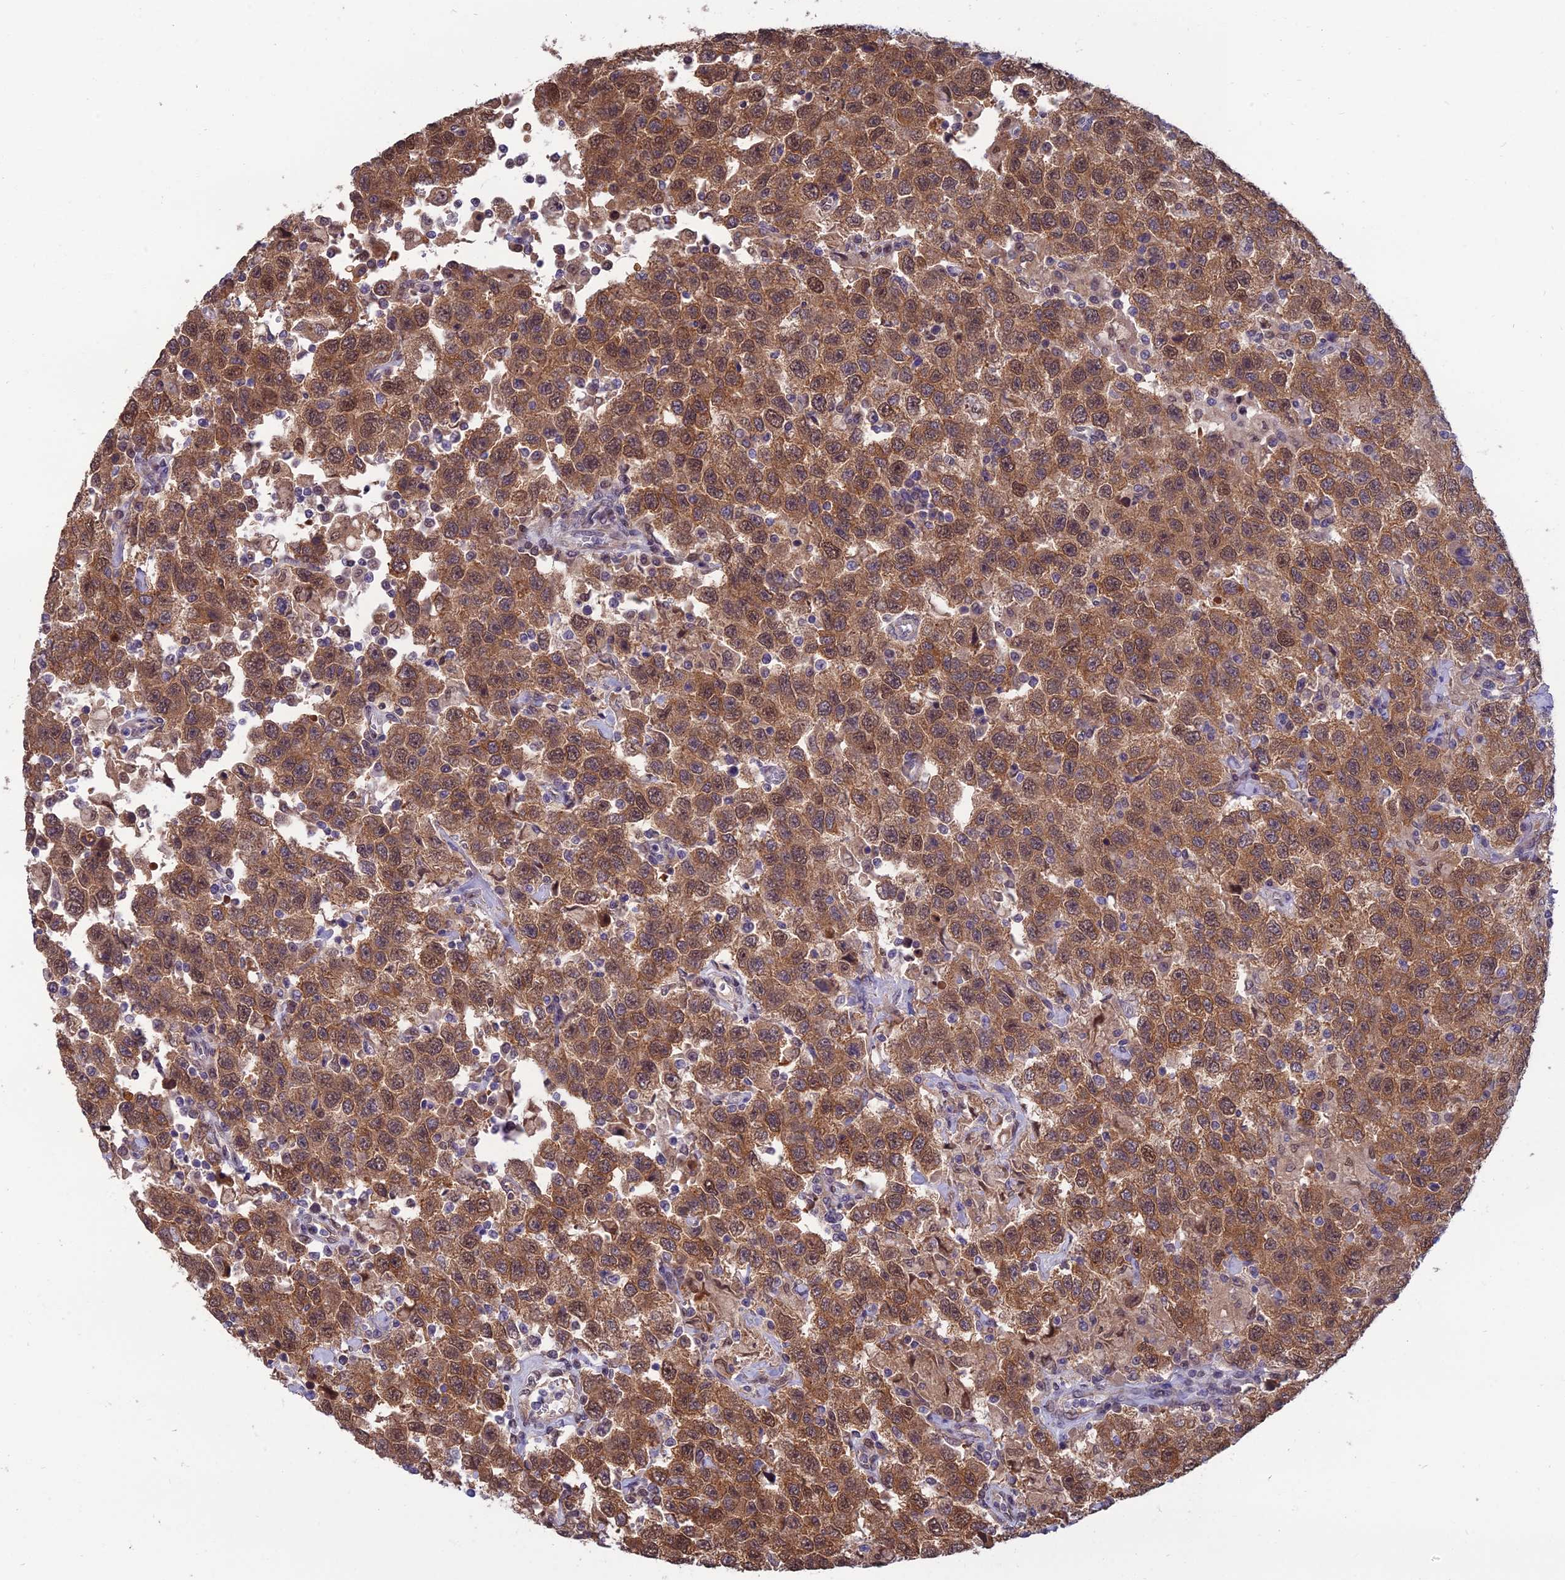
{"staining": {"intensity": "moderate", "quantity": ">75%", "location": "cytoplasmic/membranous,nuclear"}, "tissue": "testis cancer", "cell_type": "Tumor cells", "image_type": "cancer", "snomed": [{"axis": "morphology", "description": "Seminoma, NOS"}, {"axis": "topography", "description": "Testis"}], "caption": "The immunohistochemical stain shows moderate cytoplasmic/membranous and nuclear staining in tumor cells of testis cancer tissue.", "gene": "NR4A3", "patient": {"sex": "male", "age": 41}}